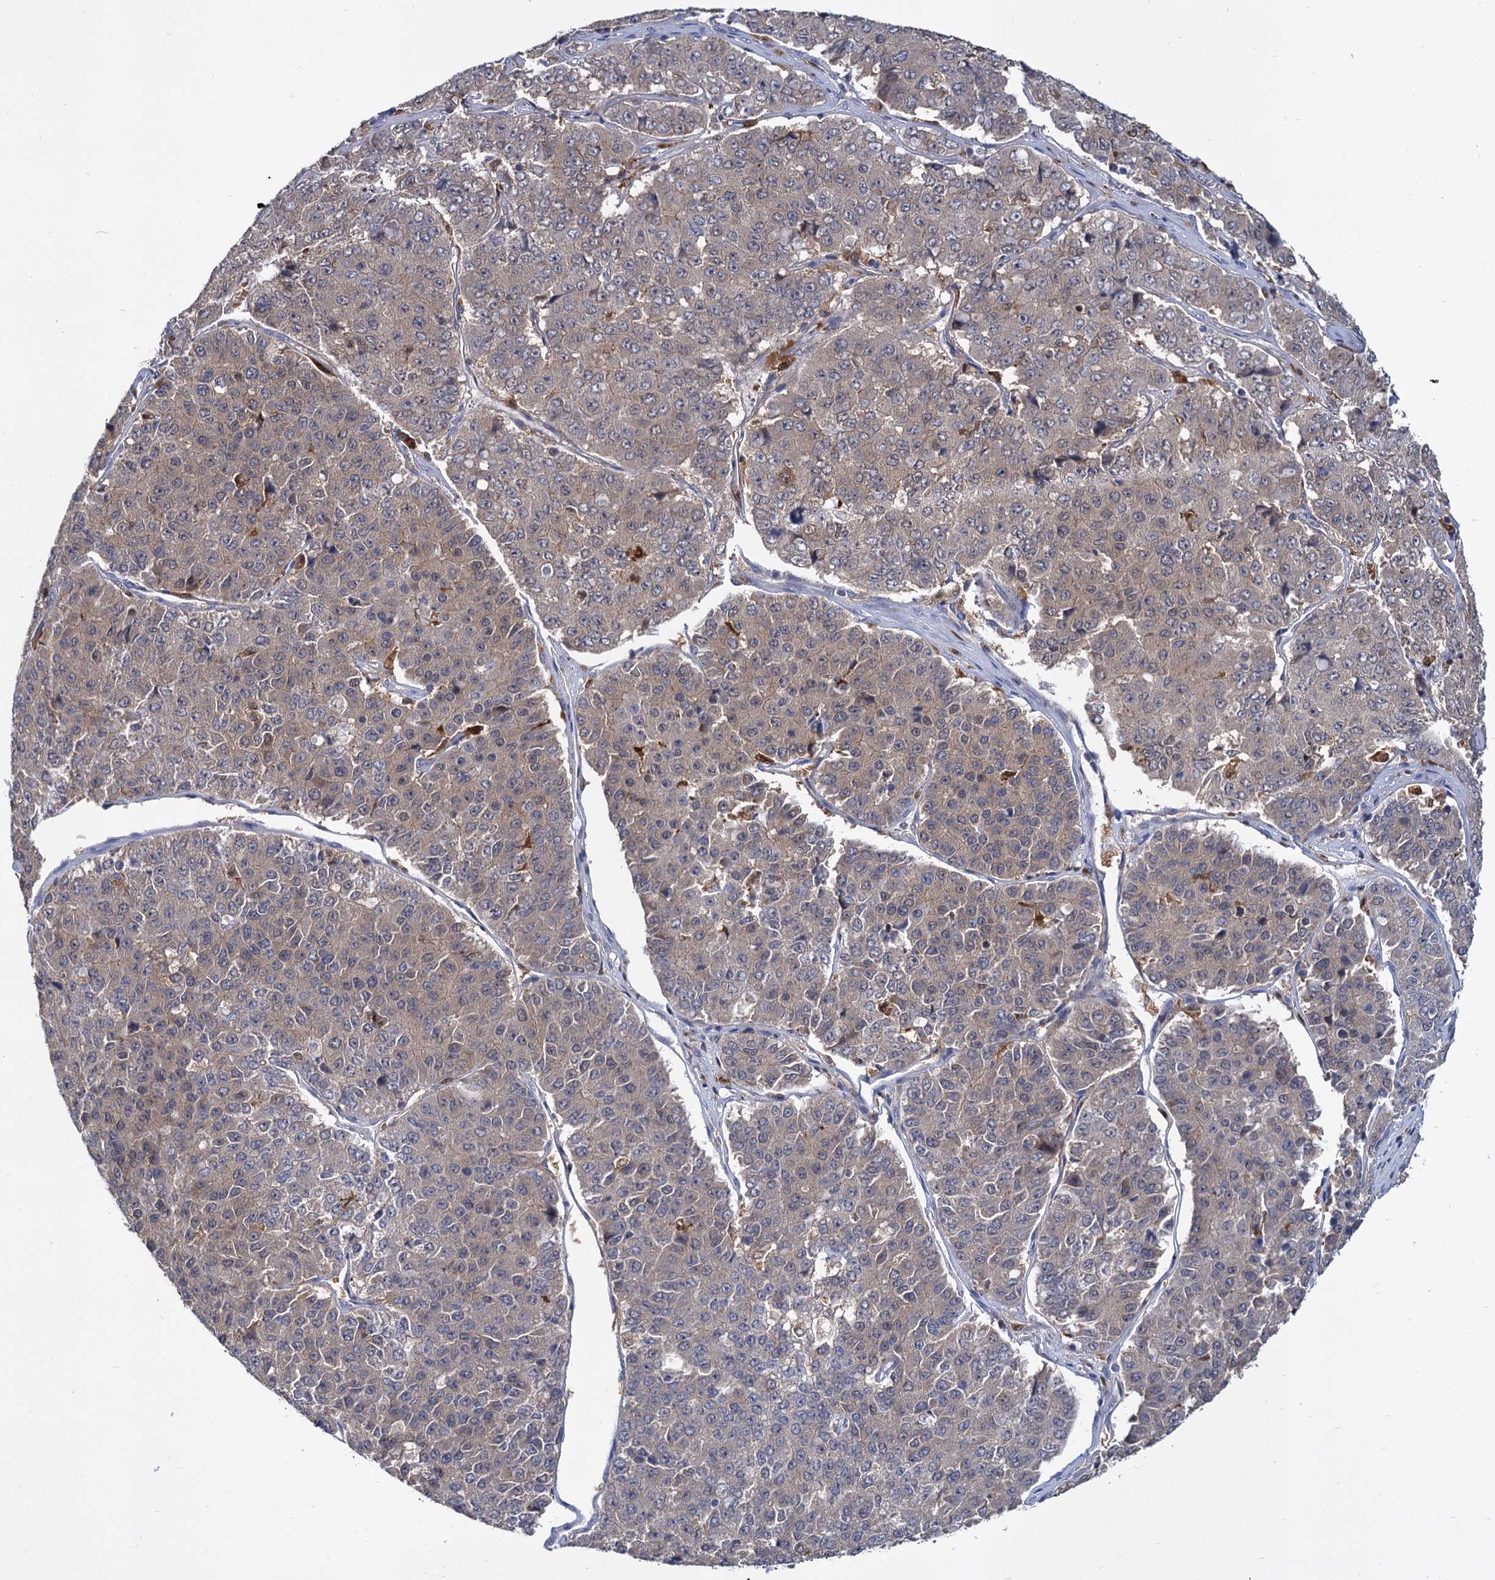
{"staining": {"intensity": "negative", "quantity": "none", "location": "none"}, "tissue": "pancreatic cancer", "cell_type": "Tumor cells", "image_type": "cancer", "snomed": [{"axis": "morphology", "description": "Adenocarcinoma, NOS"}, {"axis": "topography", "description": "Pancreas"}], "caption": "Image shows no significant protein positivity in tumor cells of pancreatic adenocarcinoma. (Stains: DAB (3,3'-diaminobenzidine) immunohistochemistry with hematoxylin counter stain, Microscopy: brightfield microscopy at high magnification).", "gene": "GCLC", "patient": {"sex": "male", "age": 50}}